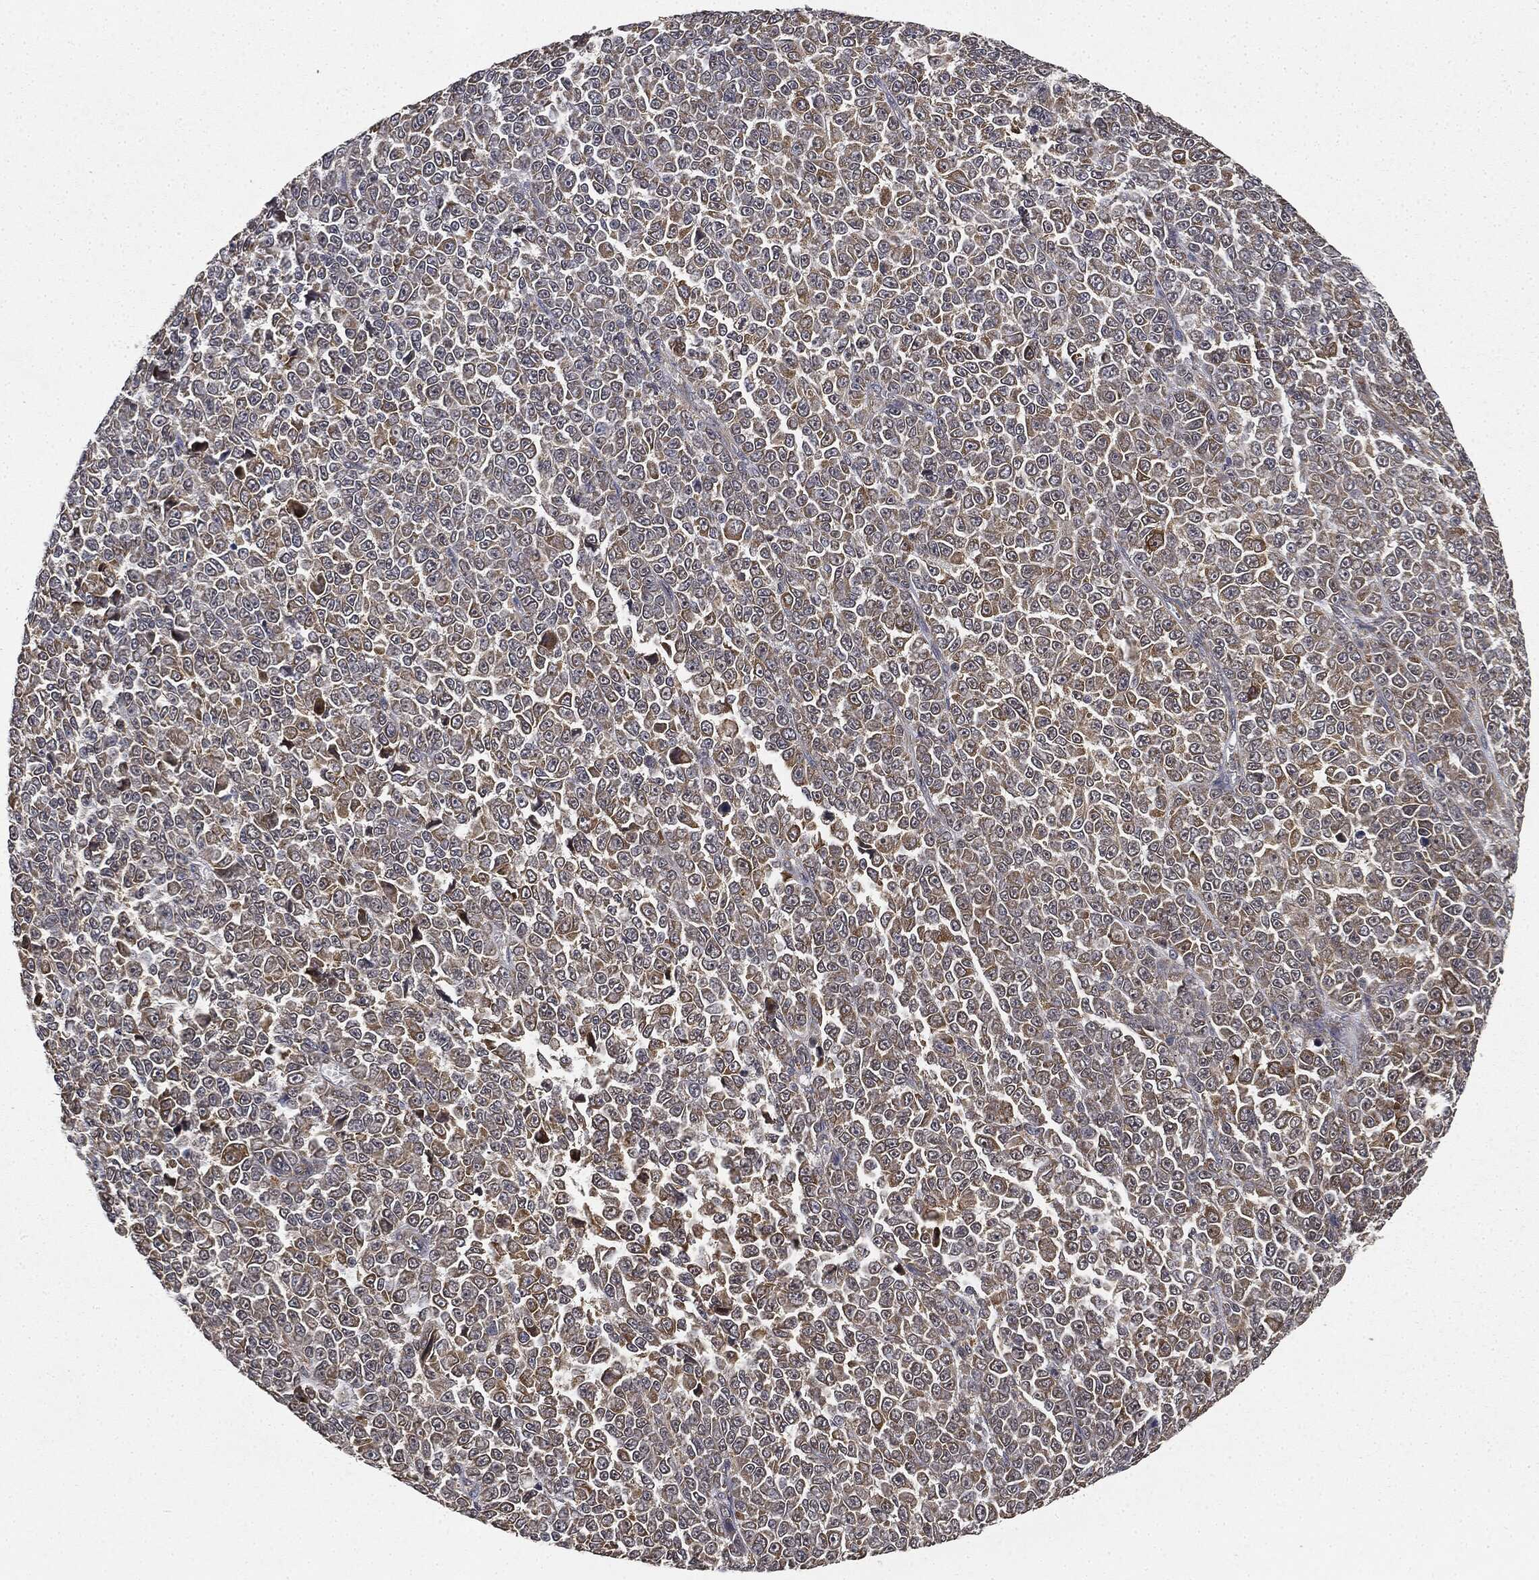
{"staining": {"intensity": "moderate", "quantity": "<25%", "location": "cytoplasmic/membranous"}, "tissue": "melanoma", "cell_type": "Tumor cells", "image_type": "cancer", "snomed": [{"axis": "morphology", "description": "Malignant melanoma, NOS"}, {"axis": "topography", "description": "Skin"}], "caption": "Human melanoma stained for a protein (brown) shows moderate cytoplasmic/membranous positive expression in approximately <25% of tumor cells.", "gene": "MIER2", "patient": {"sex": "female", "age": 95}}